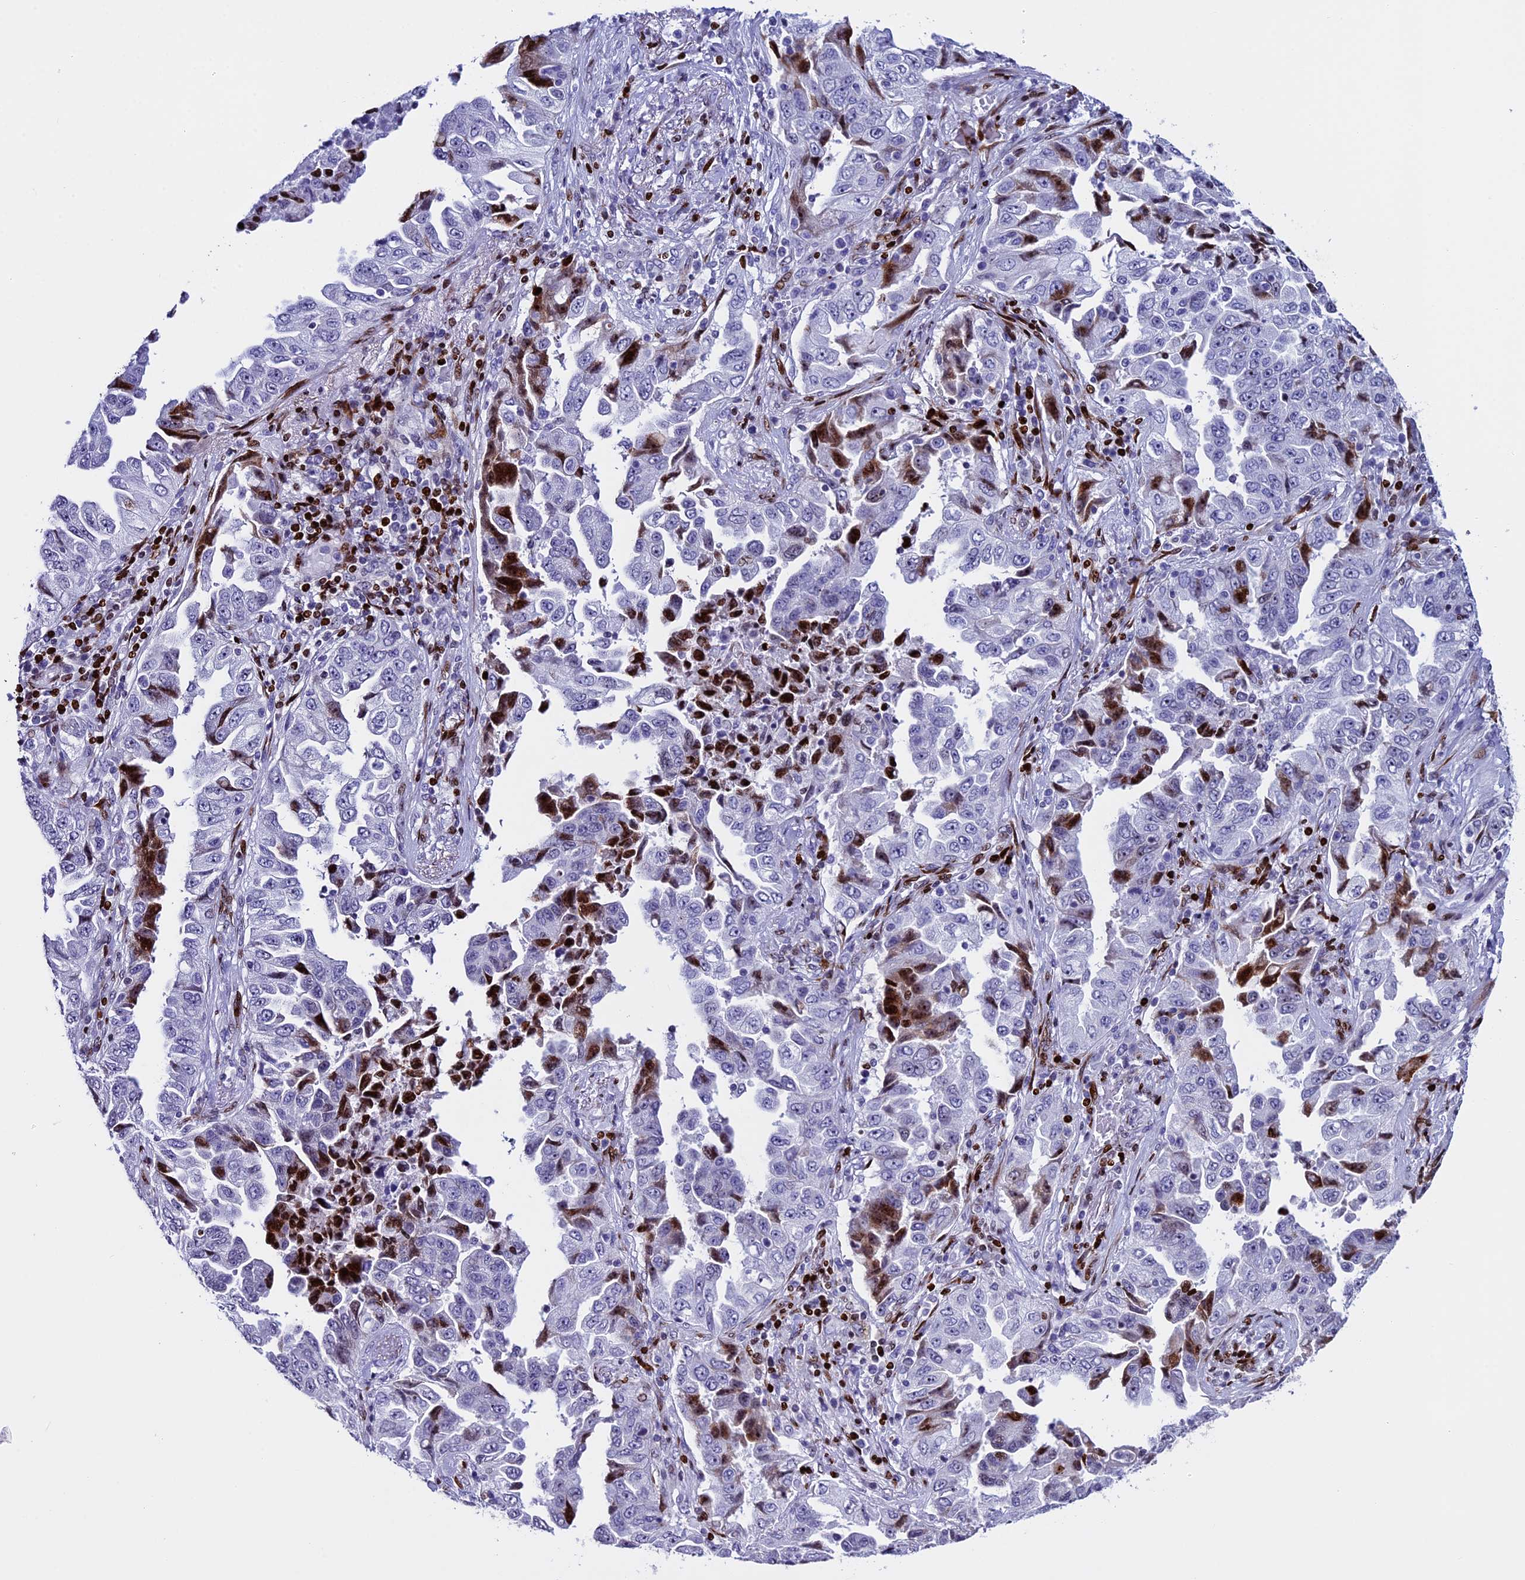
{"staining": {"intensity": "strong", "quantity": "<25%", "location": "cytoplasmic/membranous,nuclear"}, "tissue": "lung cancer", "cell_type": "Tumor cells", "image_type": "cancer", "snomed": [{"axis": "morphology", "description": "Adenocarcinoma, NOS"}, {"axis": "topography", "description": "Lung"}], "caption": "Immunohistochemical staining of human adenocarcinoma (lung) displays medium levels of strong cytoplasmic/membranous and nuclear expression in approximately <25% of tumor cells.", "gene": "BTBD3", "patient": {"sex": "female", "age": 51}}